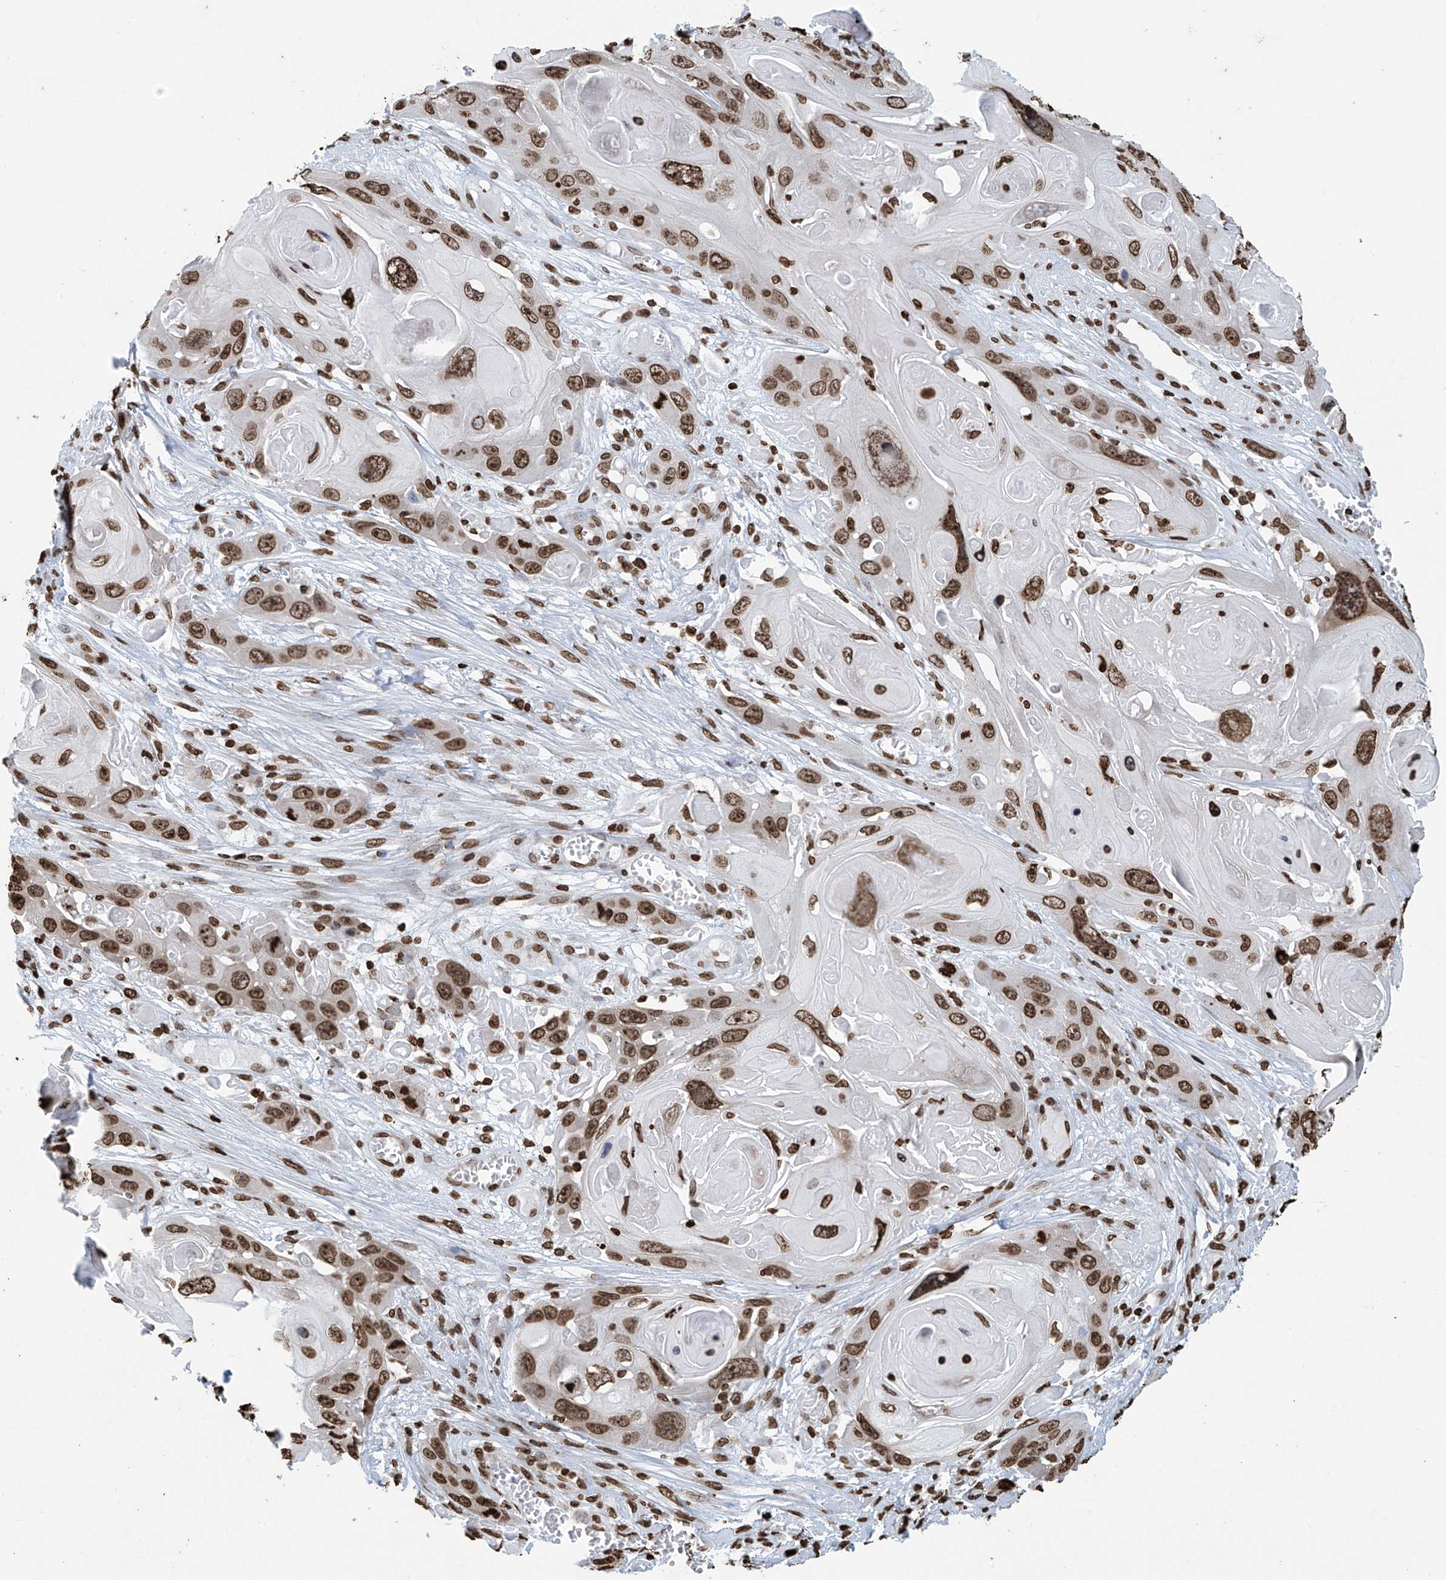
{"staining": {"intensity": "moderate", "quantity": ">75%", "location": "nuclear"}, "tissue": "skin cancer", "cell_type": "Tumor cells", "image_type": "cancer", "snomed": [{"axis": "morphology", "description": "Squamous cell carcinoma, NOS"}, {"axis": "topography", "description": "Skin"}], "caption": "Human squamous cell carcinoma (skin) stained with a brown dye displays moderate nuclear positive positivity in about >75% of tumor cells.", "gene": "DPPA2", "patient": {"sex": "male", "age": 55}}